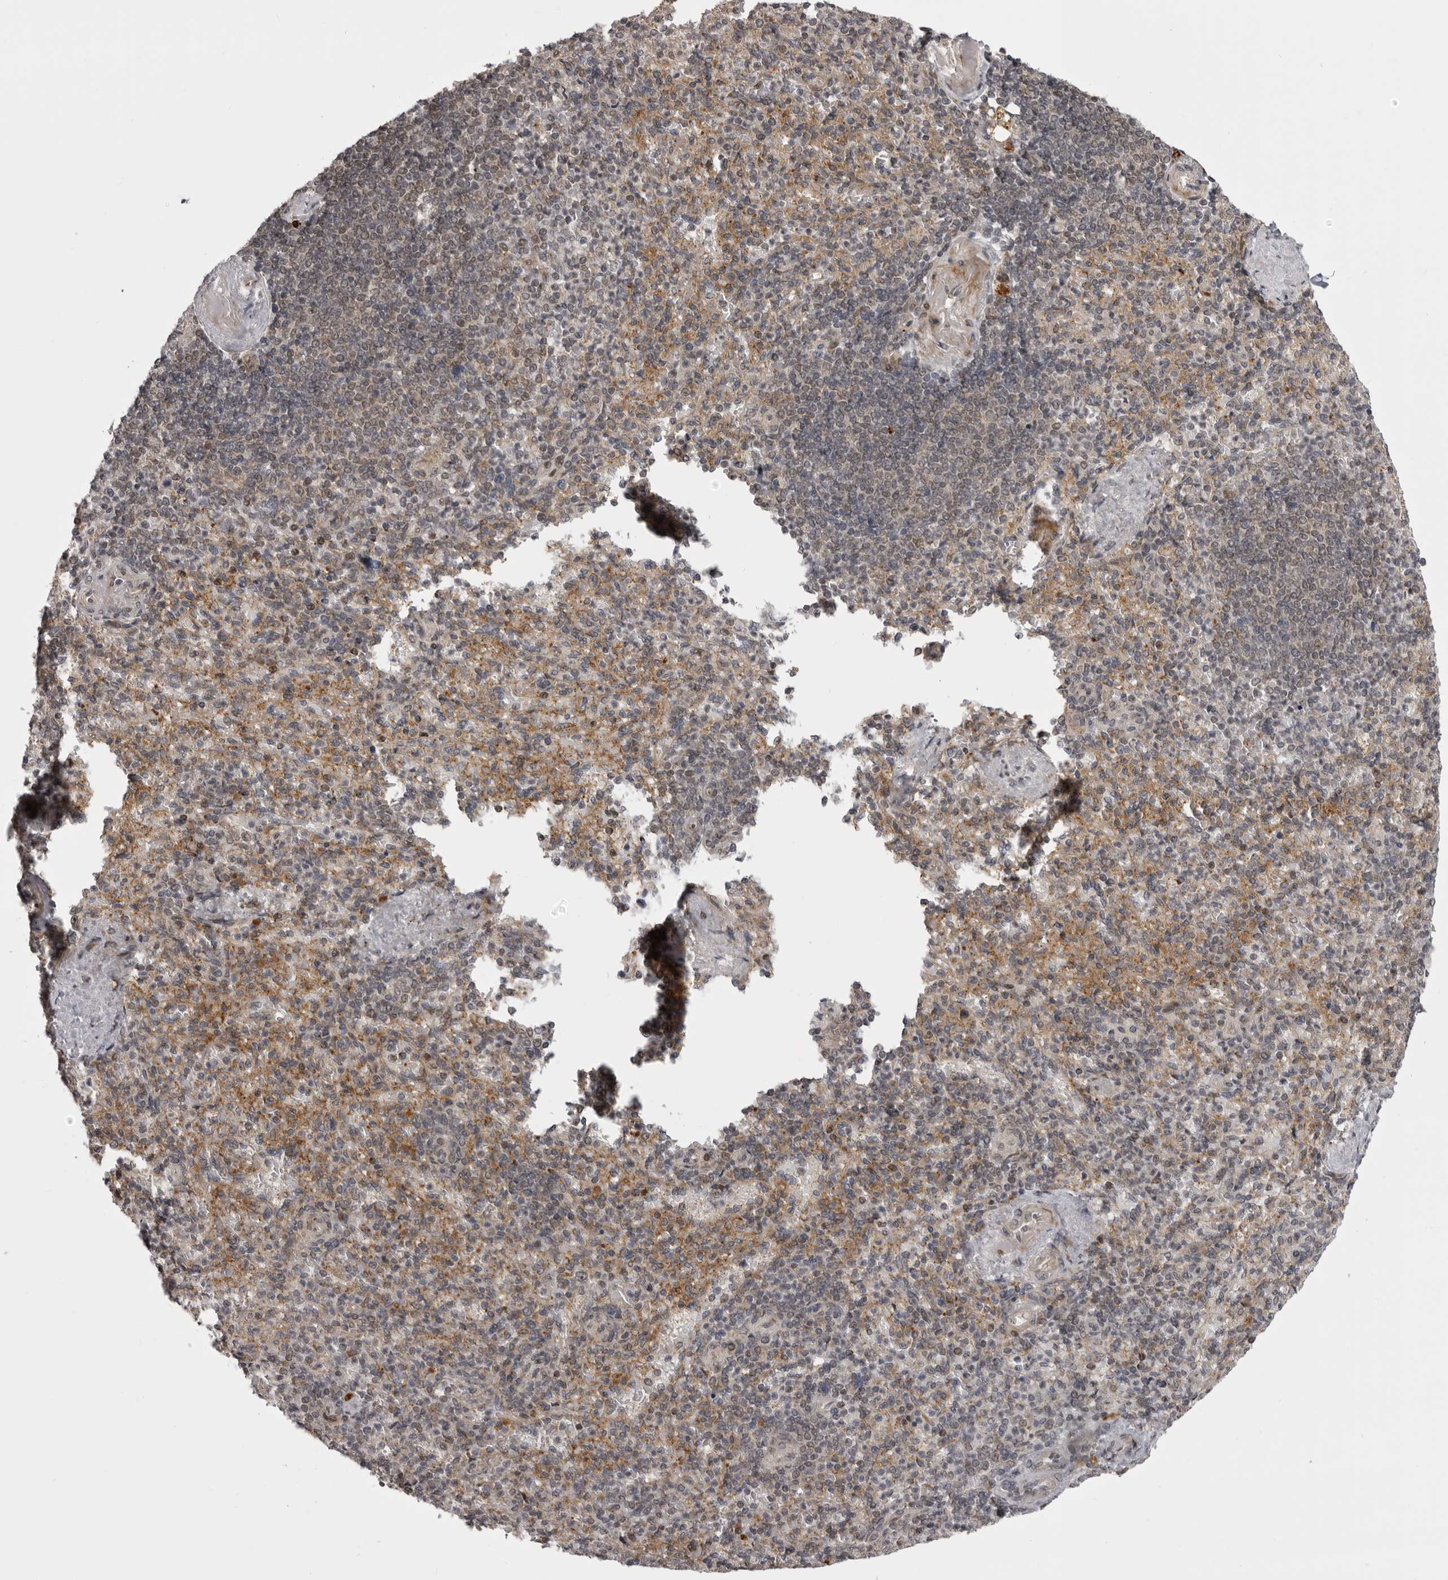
{"staining": {"intensity": "weak", "quantity": "<25%", "location": "nuclear"}, "tissue": "spleen", "cell_type": "Cells in red pulp", "image_type": "normal", "snomed": [{"axis": "morphology", "description": "Normal tissue, NOS"}, {"axis": "topography", "description": "Spleen"}], "caption": "Cells in red pulp are negative for protein expression in normal human spleen. (IHC, brightfield microscopy, high magnification).", "gene": "C1orf109", "patient": {"sex": "female", "age": 74}}